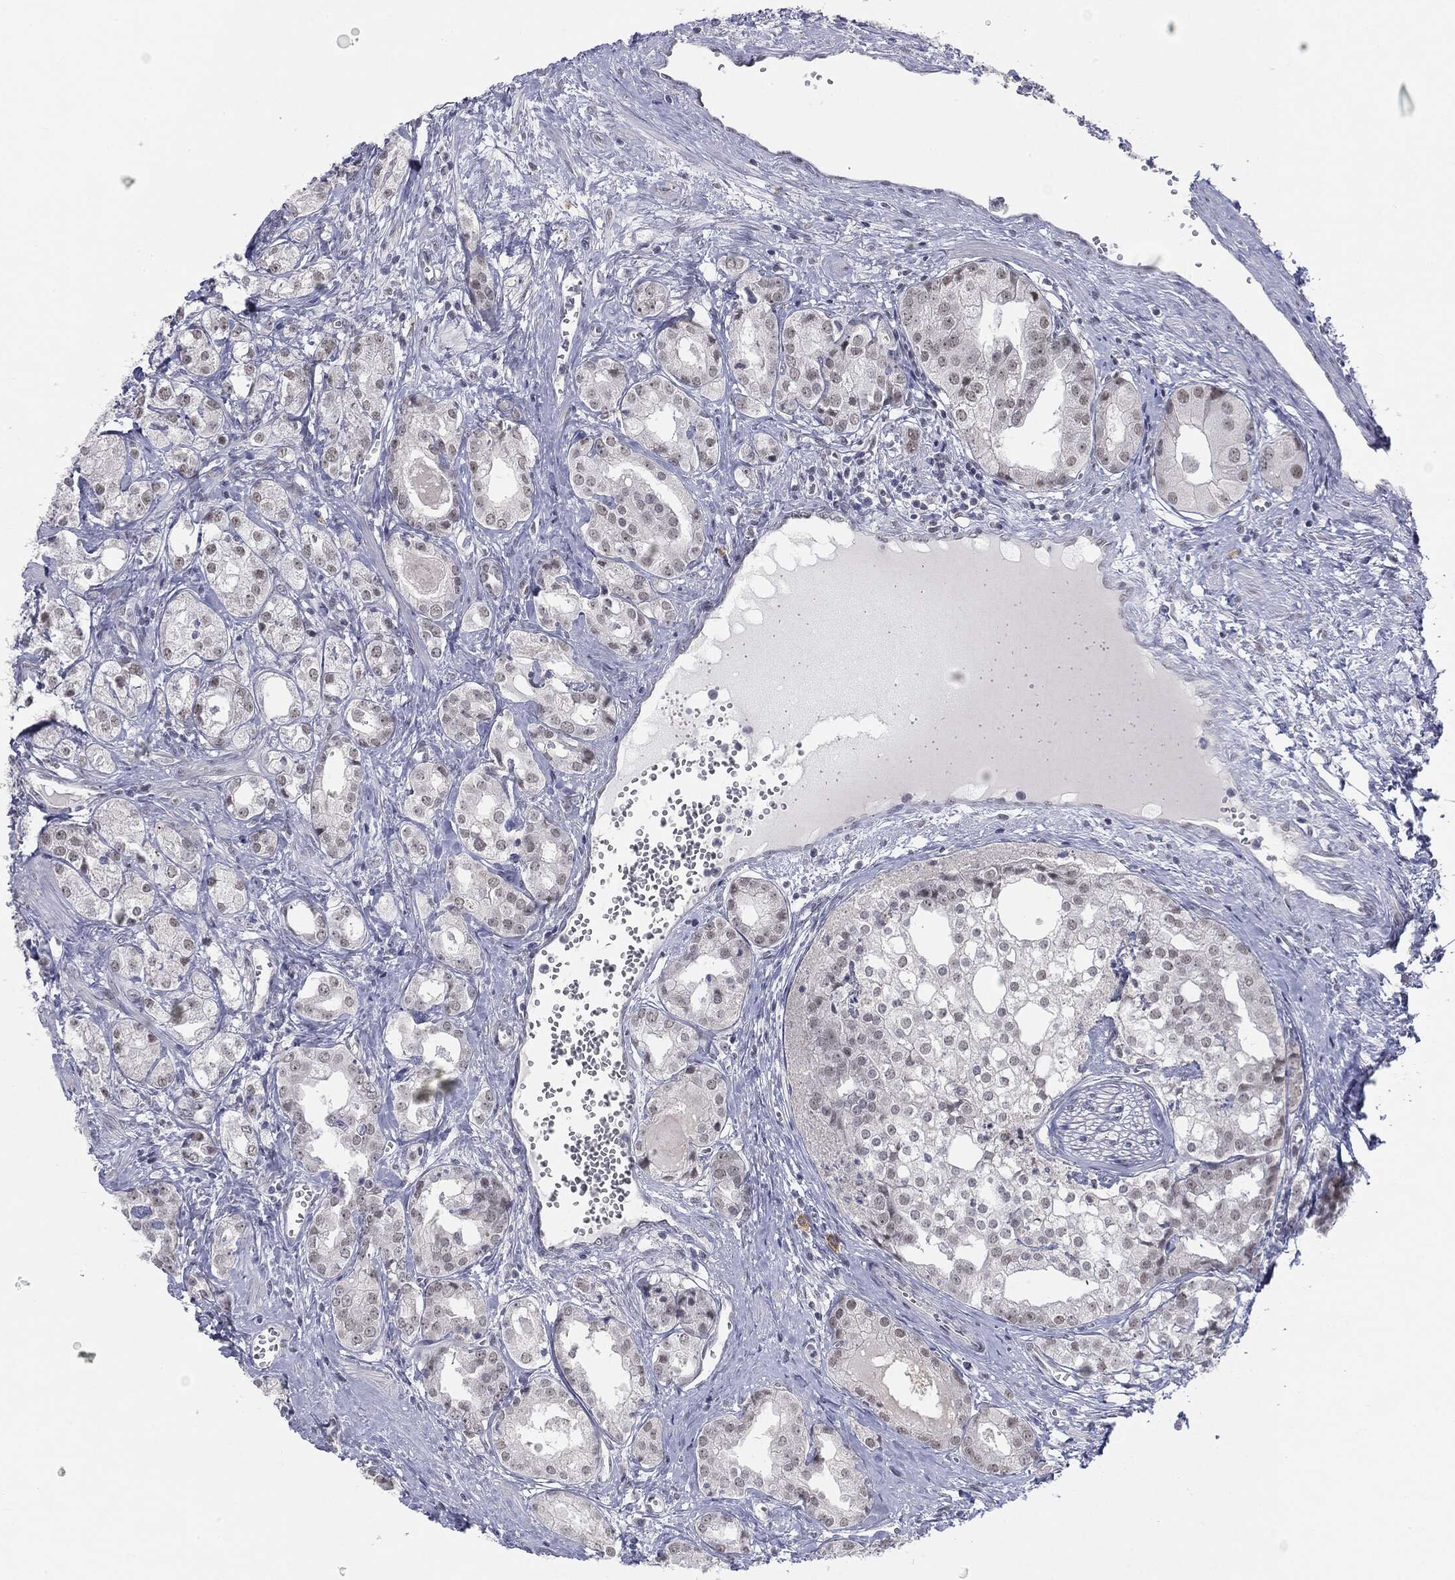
{"staining": {"intensity": "negative", "quantity": "none", "location": "none"}, "tissue": "prostate cancer", "cell_type": "Tumor cells", "image_type": "cancer", "snomed": [{"axis": "morphology", "description": "Adenocarcinoma, NOS"}, {"axis": "topography", "description": "Prostate and seminal vesicle, NOS"}, {"axis": "topography", "description": "Prostate"}], "caption": "Micrograph shows no significant protein expression in tumor cells of prostate cancer (adenocarcinoma).", "gene": "SLC5A5", "patient": {"sex": "male", "age": 62}}